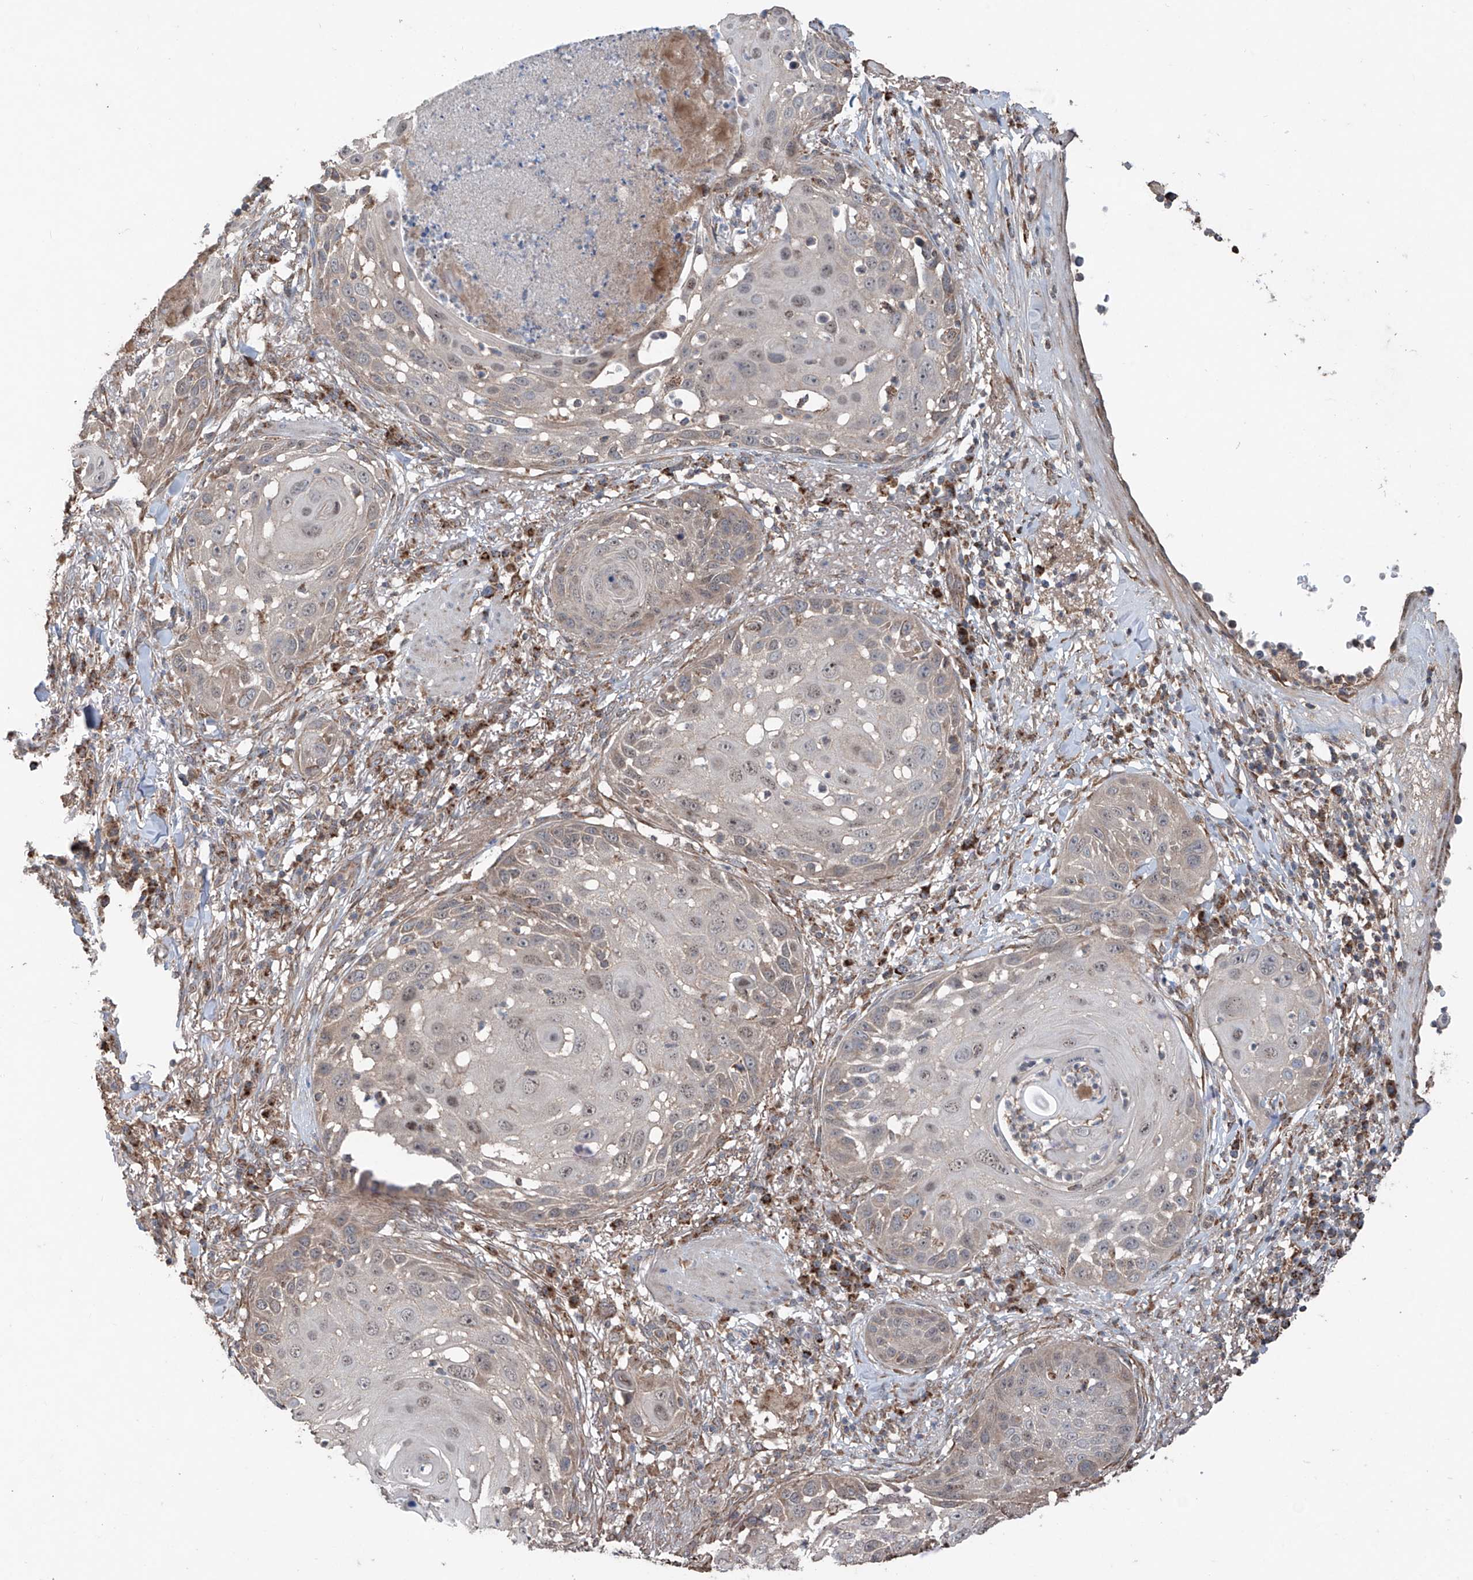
{"staining": {"intensity": "weak", "quantity": "<25%", "location": "cytoplasmic/membranous,nuclear"}, "tissue": "skin cancer", "cell_type": "Tumor cells", "image_type": "cancer", "snomed": [{"axis": "morphology", "description": "Squamous cell carcinoma, NOS"}, {"axis": "topography", "description": "Skin"}], "caption": "High power microscopy histopathology image of an IHC micrograph of skin cancer, revealing no significant positivity in tumor cells. Brightfield microscopy of IHC stained with DAB (3,3'-diaminobenzidine) (brown) and hematoxylin (blue), captured at high magnification.", "gene": "SAMD3", "patient": {"sex": "female", "age": 44}}